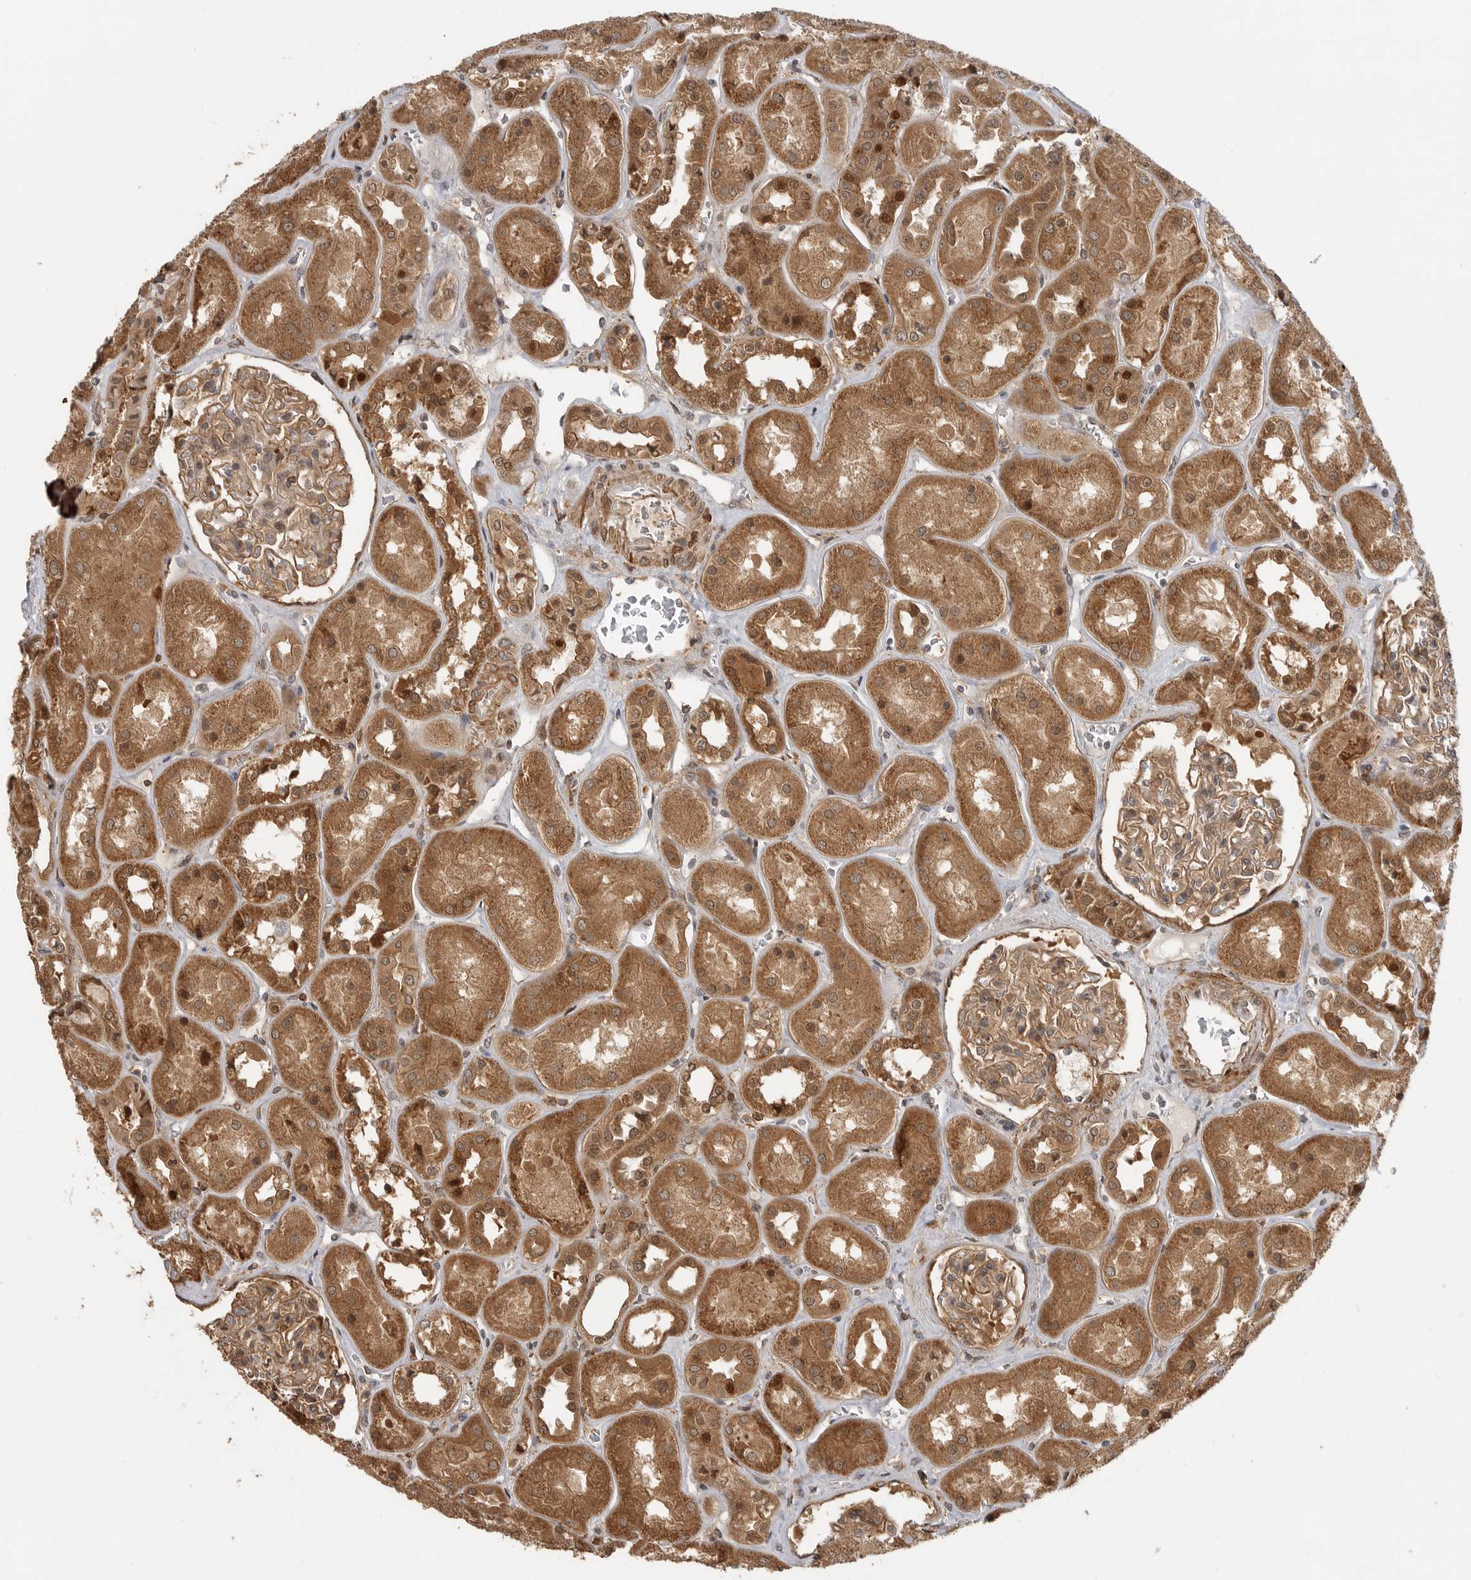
{"staining": {"intensity": "moderate", "quantity": ">75%", "location": "cytoplasmic/membranous"}, "tissue": "kidney", "cell_type": "Cells in glomeruli", "image_type": "normal", "snomed": [{"axis": "morphology", "description": "Normal tissue, NOS"}, {"axis": "topography", "description": "Kidney"}], "caption": "Immunohistochemical staining of normal human kidney exhibits >75% levels of moderate cytoplasmic/membranous protein expression in about >75% of cells in glomeruli.", "gene": "ERN1", "patient": {"sex": "male", "age": 70}}